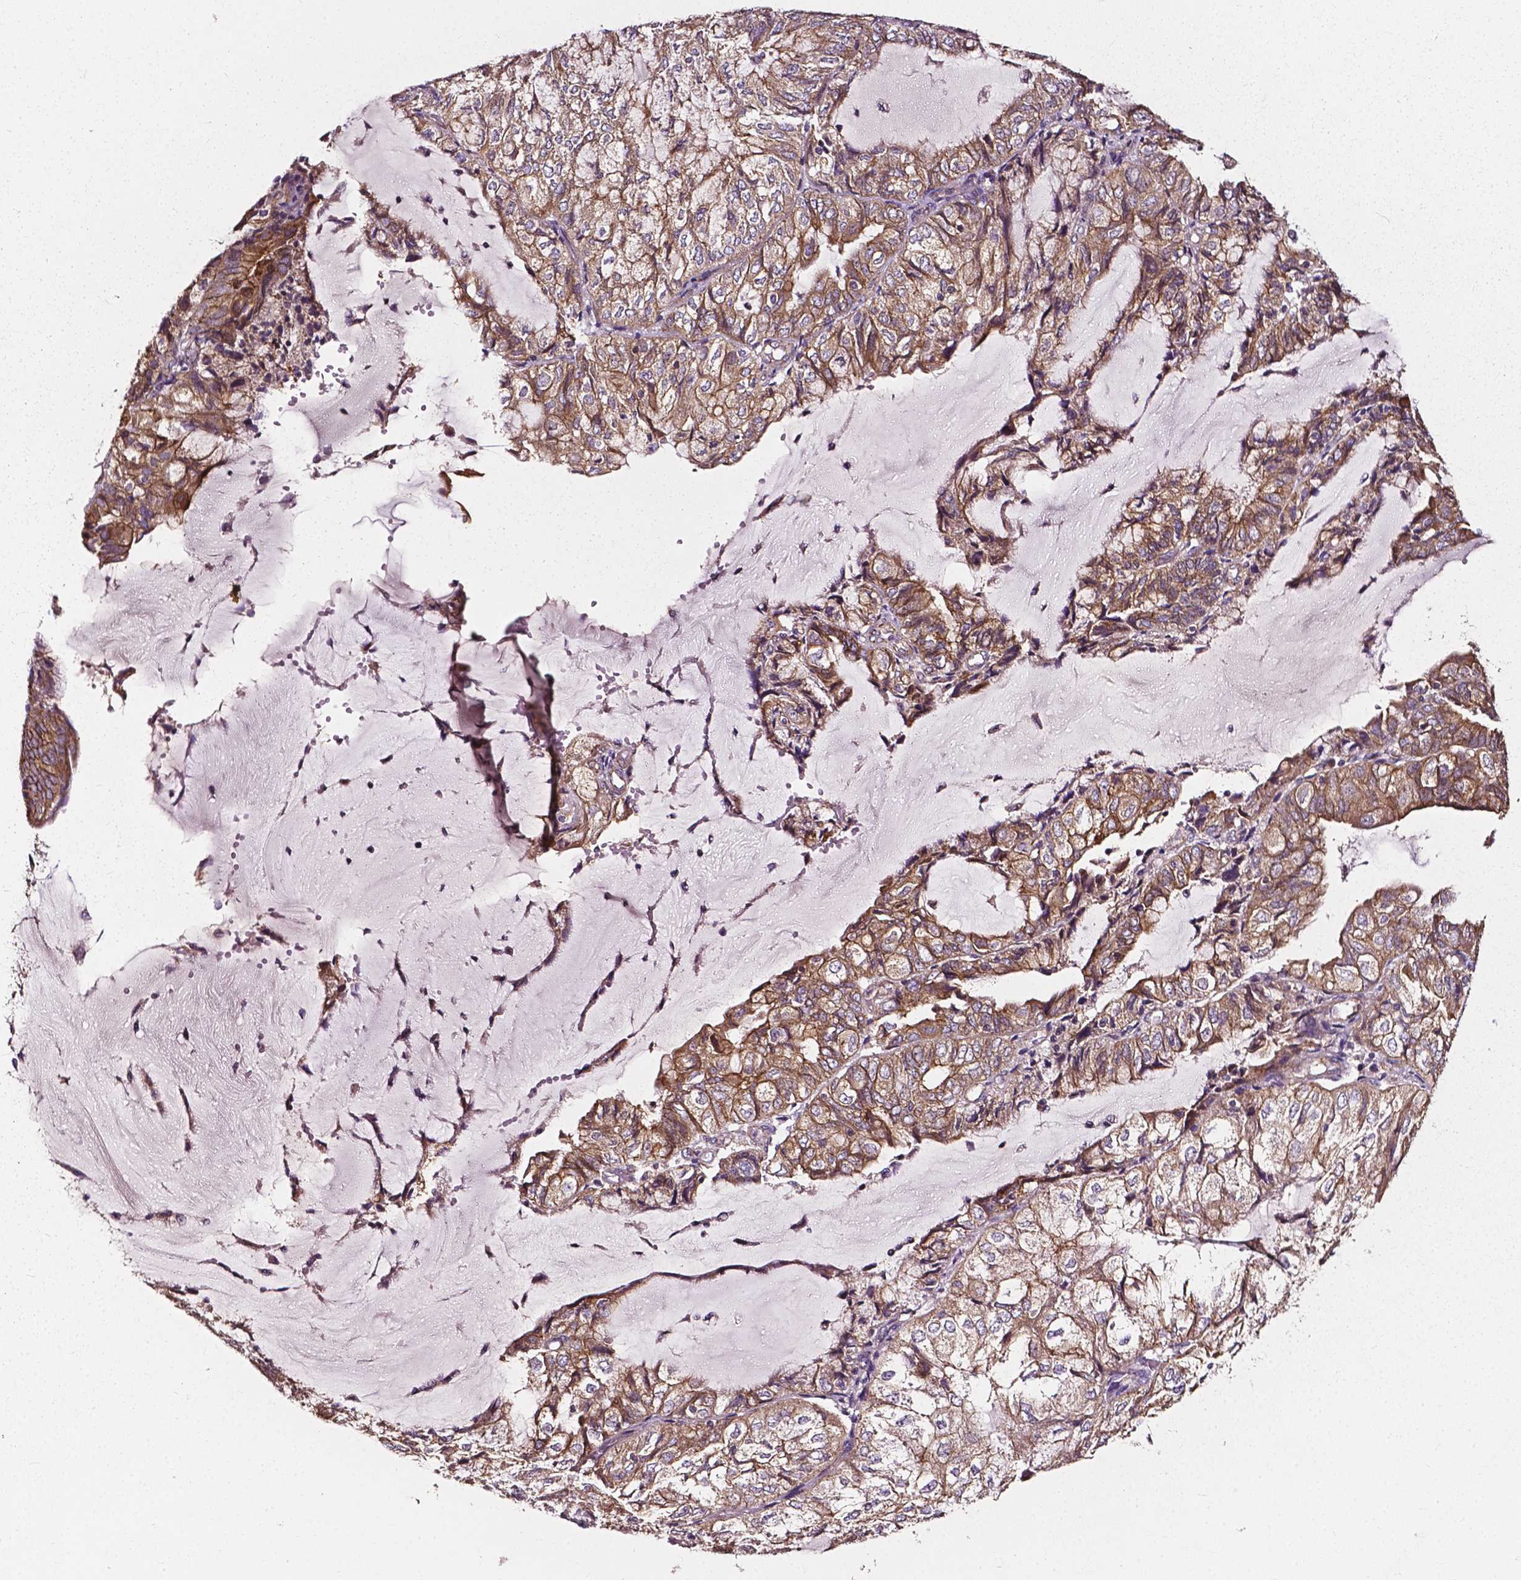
{"staining": {"intensity": "moderate", "quantity": ">75%", "location": "cytoplasmic/membranous"}, "tissue": "endometrial cancer", "cell_type": "Tumor cells", "image_type": "cancer", "snomed": [{"axis": "morphology", "description": "Adenocarcinoma, NOS"}, {"axis": "topography", "description": "Endometrium"}], "caption": "Immunohistochemical staining of human endometrial cancer exhibits medium levels of moderate cytoplasmic/membranous protein positivity in about >75% of tumor cells.", "gene": "ATG16L1", "patient": {"sex": "female", "age": 81}}